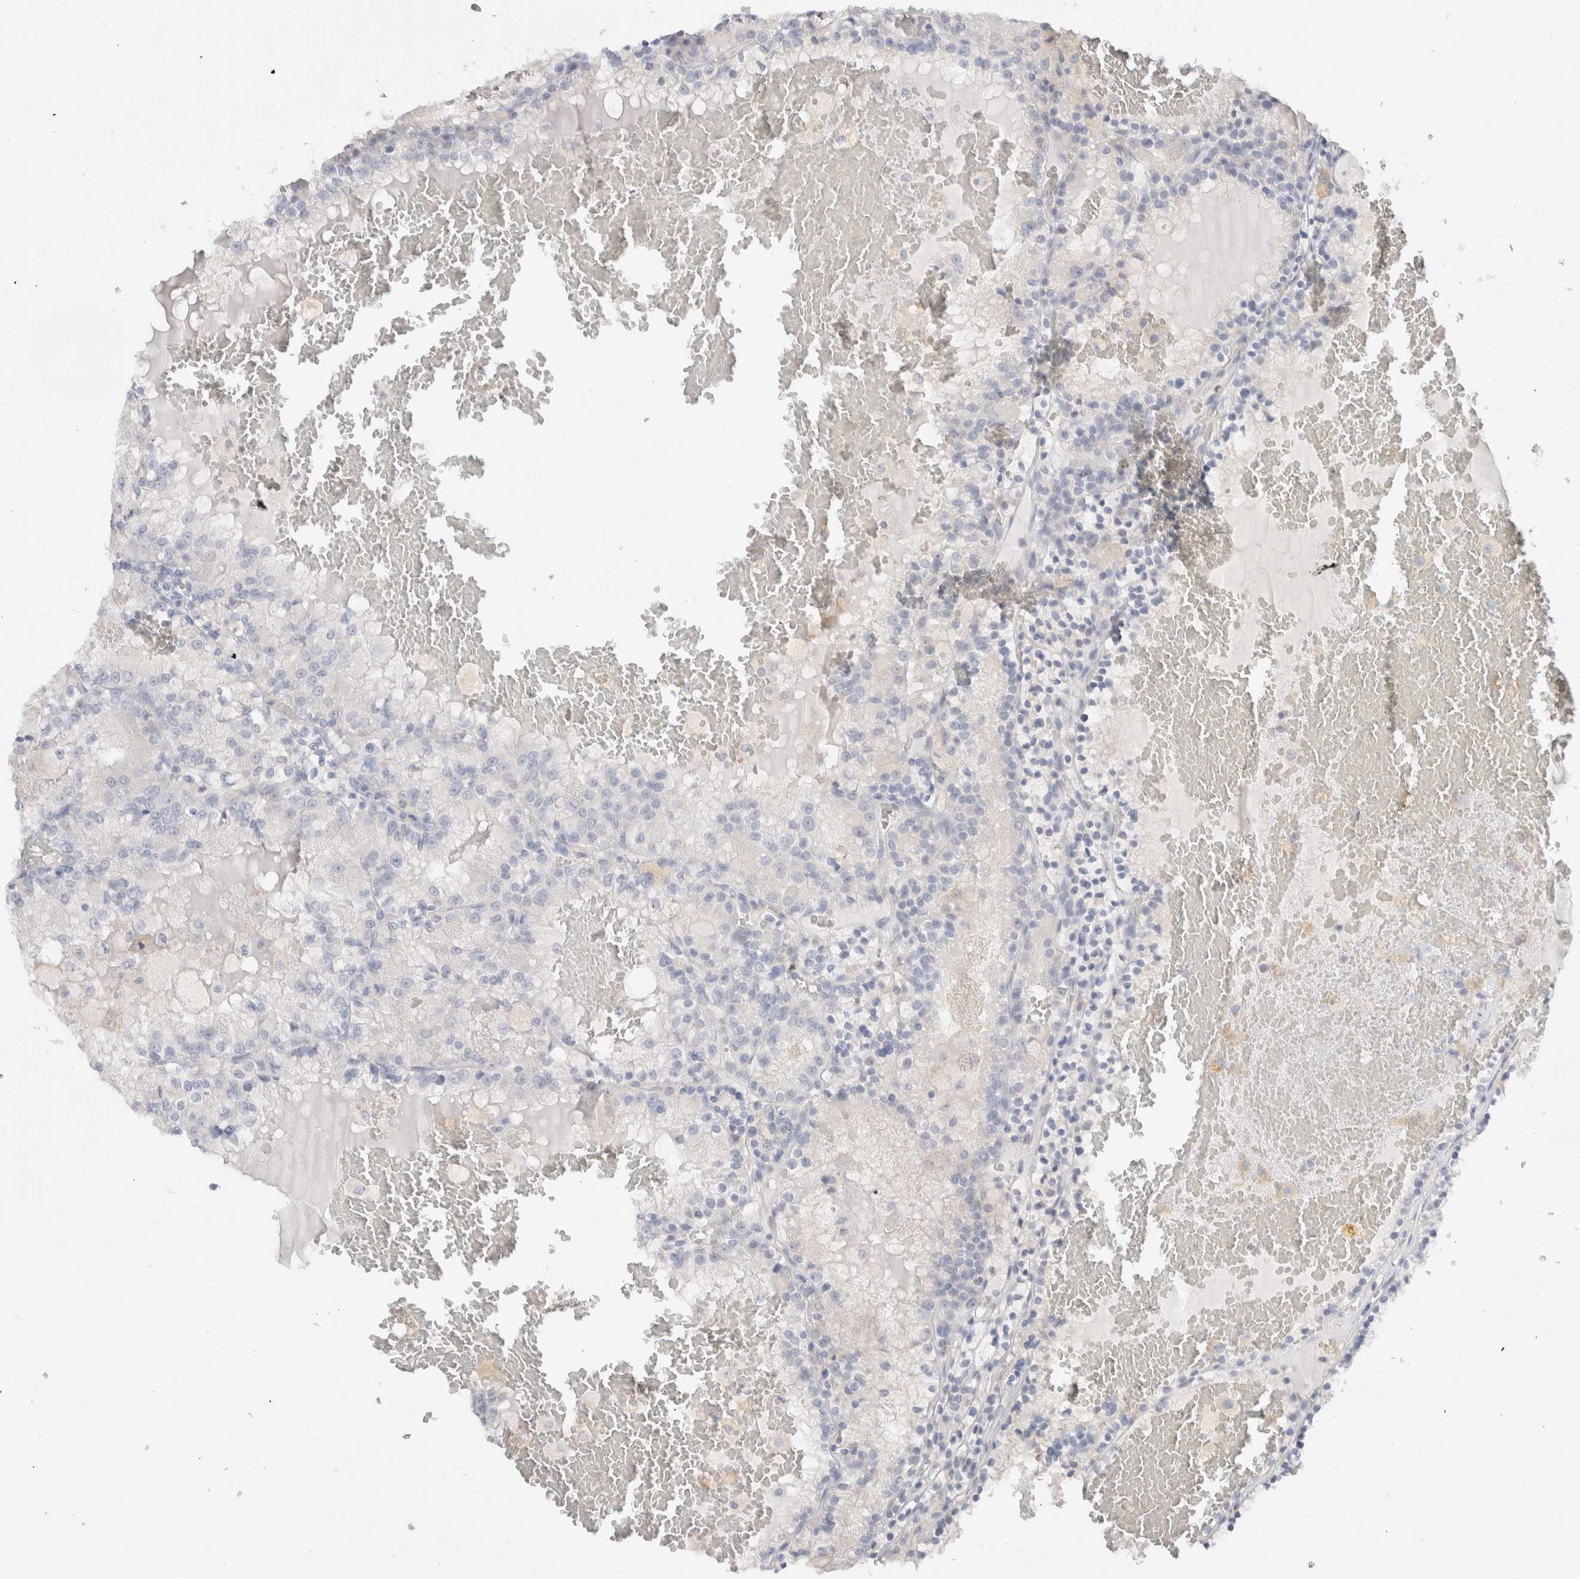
{"staining": {"intensity": "negative", "quantity": "none", "location": "none"}, "tissue": "renal cancer", "cell_type": "Tumor cells", "image_type": "cancer", "snomed": [{"axis": "morphology", "description": "Adenocarcinoma, NOS"}, {"axis": "topography", "description": "Kidney"}], "caption": "A histopathology image of renal cancer stained for a protein shows no brown staining in tumor cells.", "gene": "ADAM30", "patient": {"sex": "female", "age": 56}}